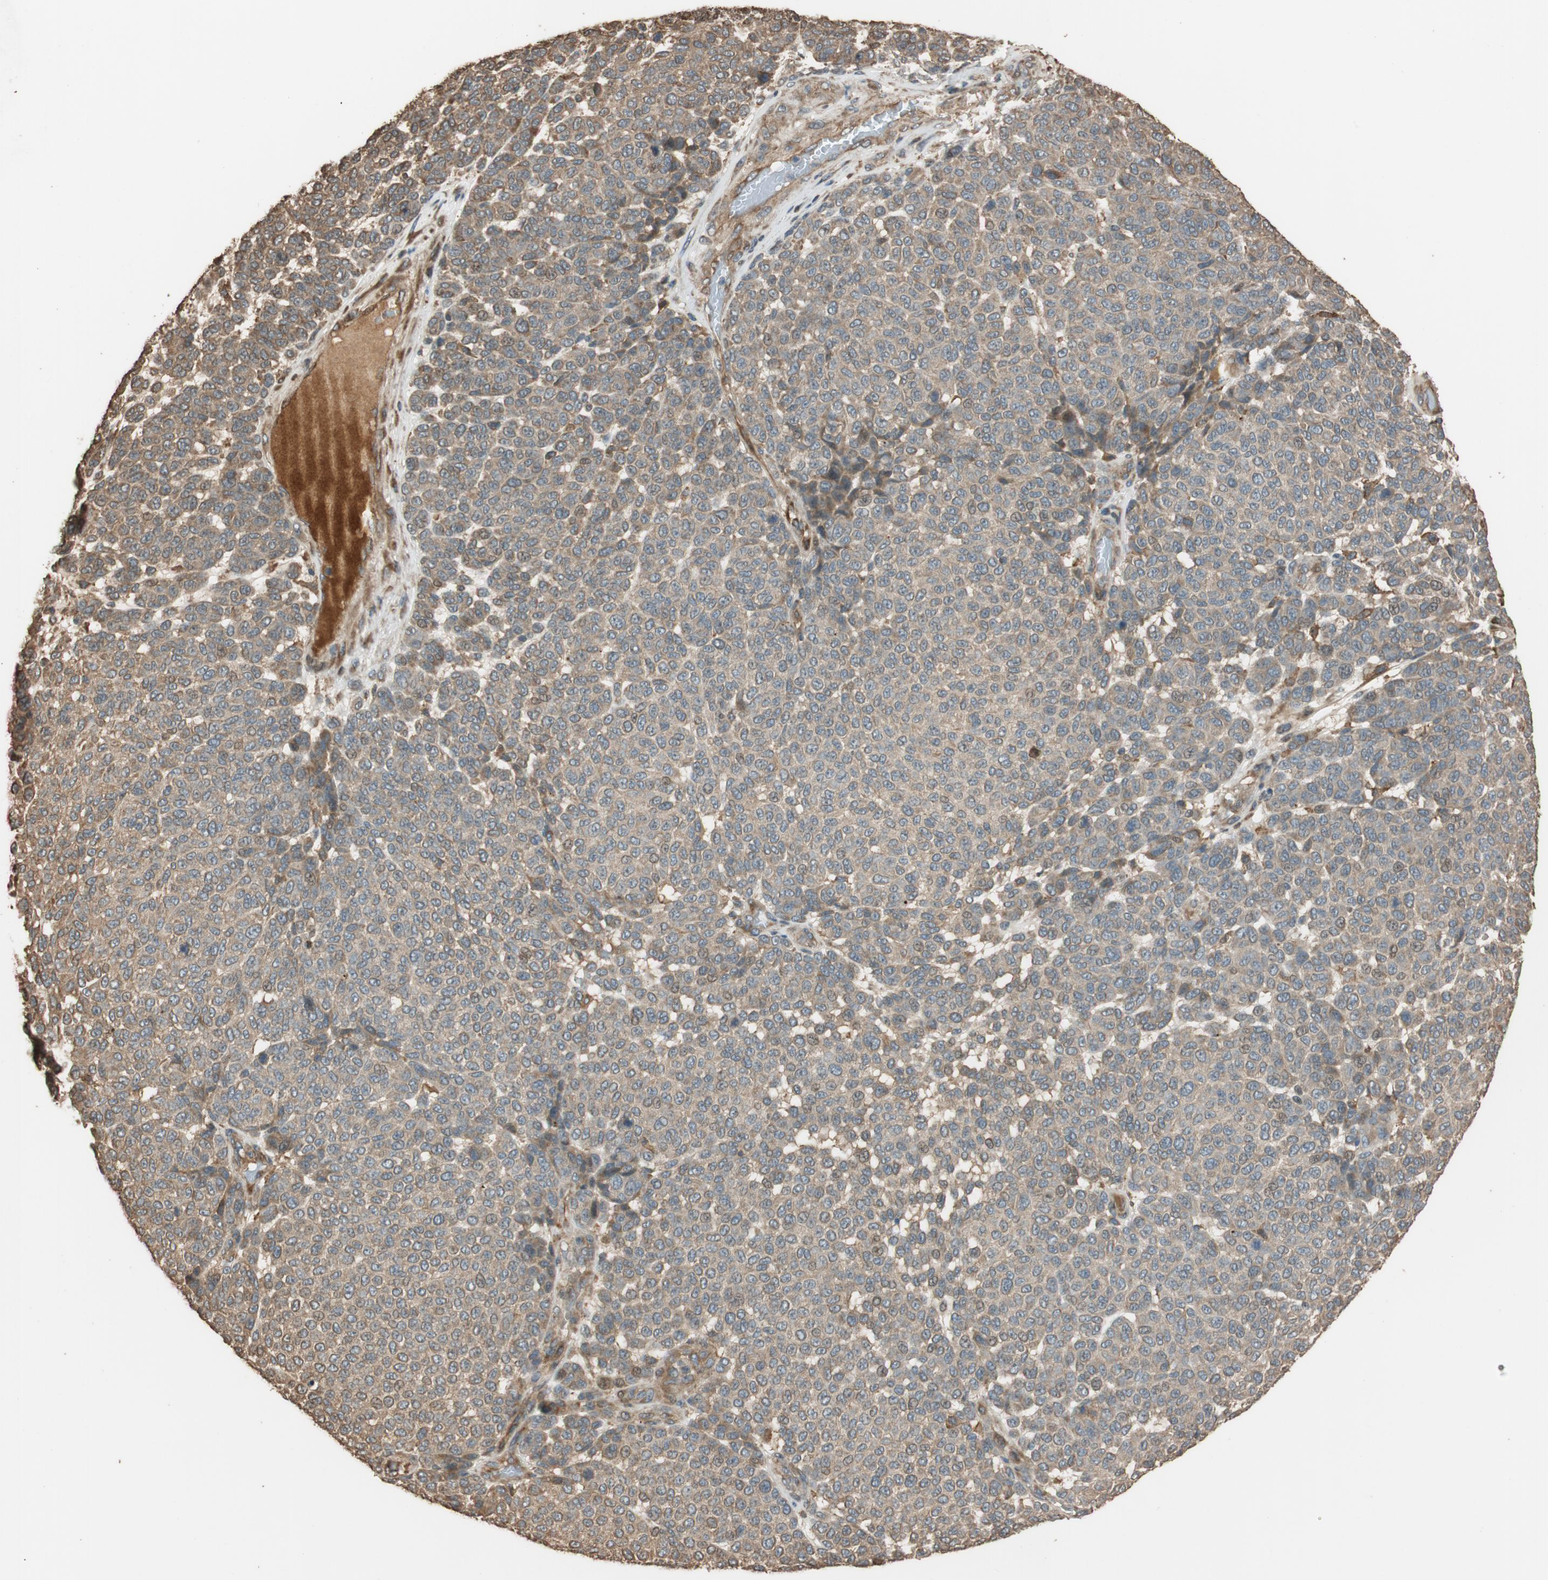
{"staining": {"intensity": "weak", "quantity": ">75%", "location": "cytoplasmic/membranous"}, "tissue": "melanoma", "cell_type": "Tumor cells", "image_type": "cancer", "snomed": [{"axis": "morphology", "description": "Malignant melanoma, NOS"}, {"axis": "topography", "description": "Skin"}], "caption": "Melanoma tissue shows weak cytoplasmic/membranous expression in about >75% of tumor cells, visualized by immunohistochemistry.", "gene": "MST1R", "patient": {"sex": "male", "age": 59}}